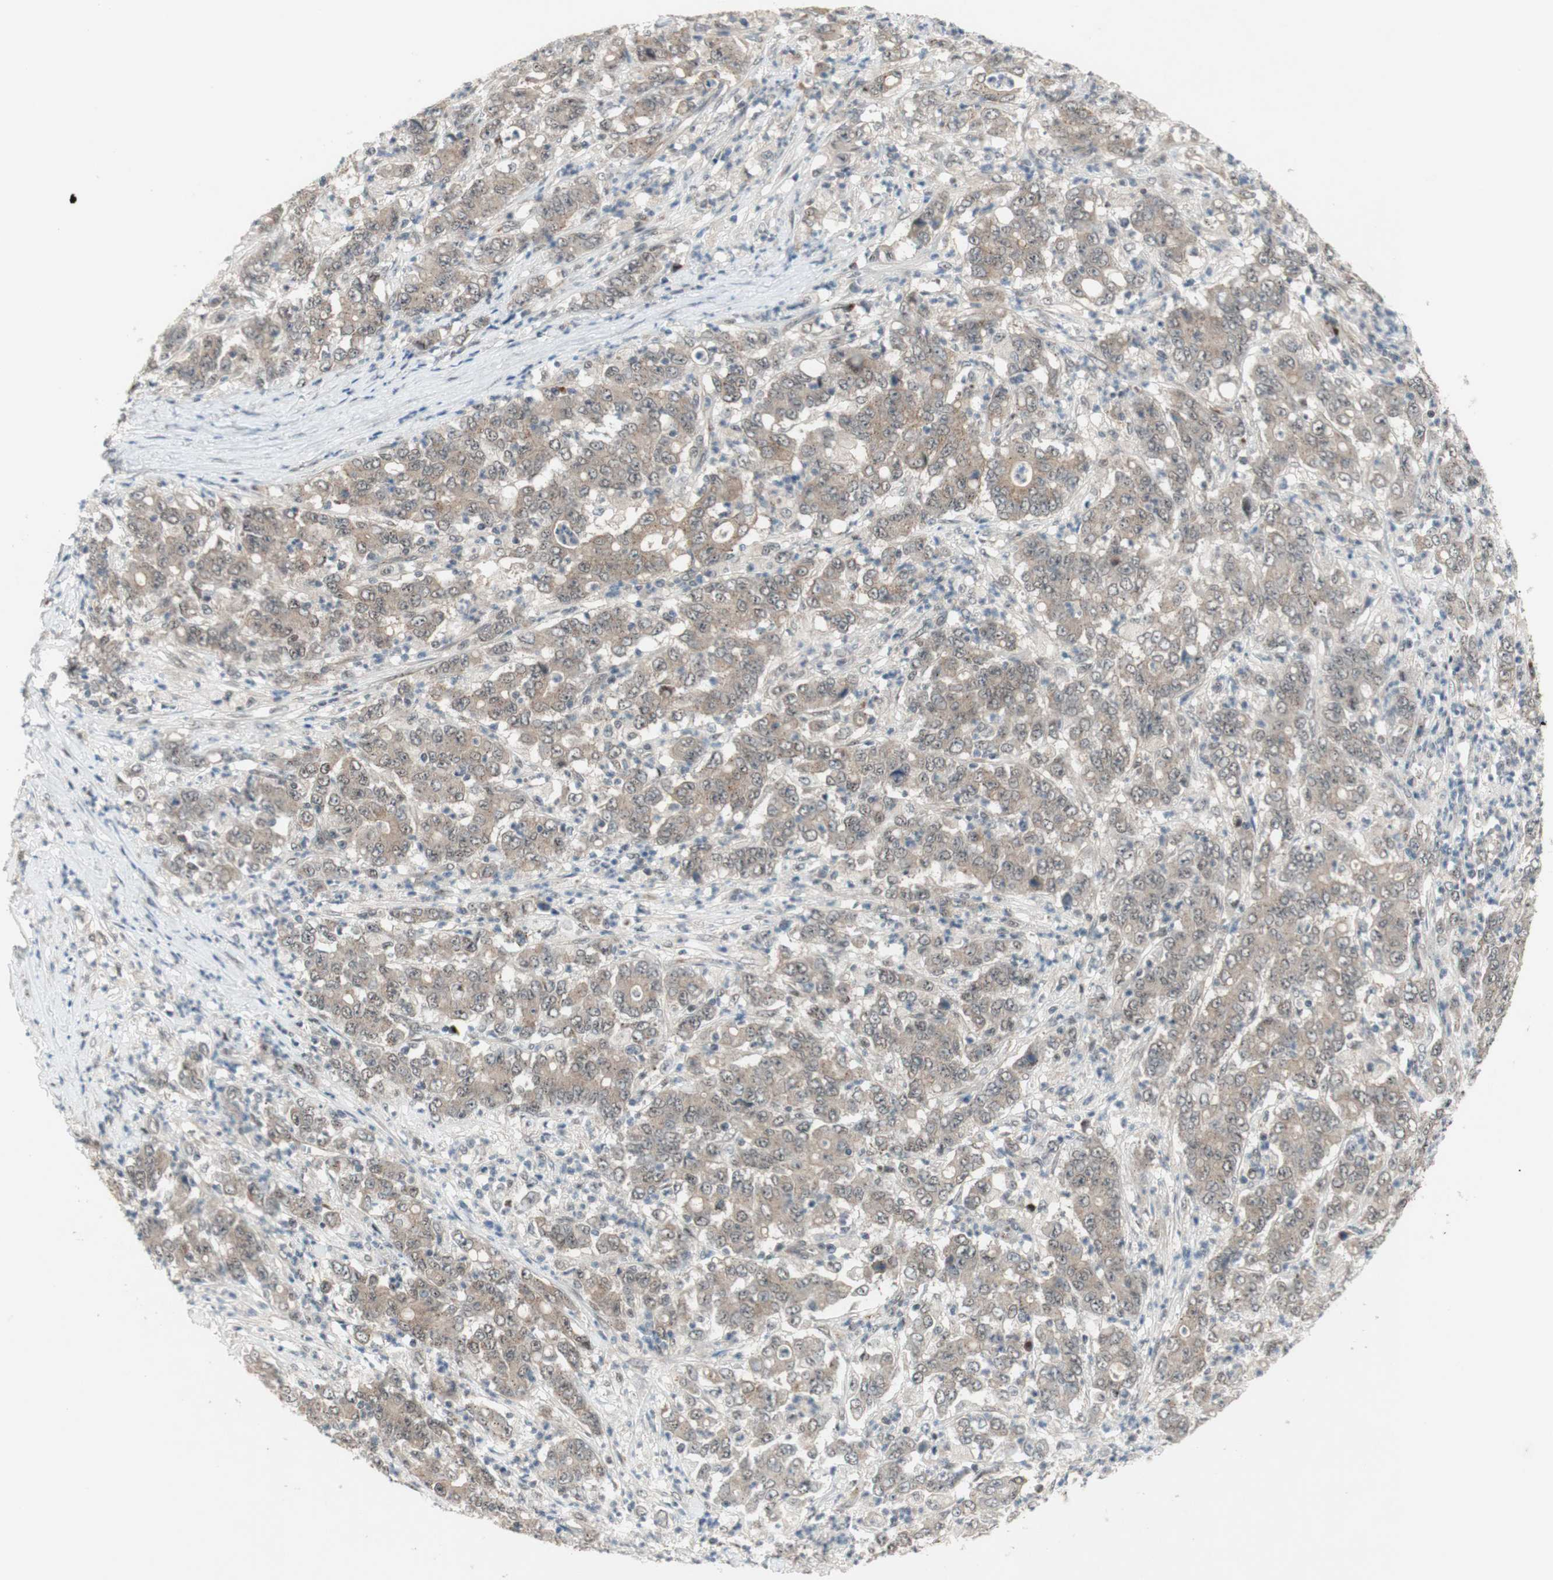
{"staining": {"intensity": "moderate", "quantity": ">75%", "location": "cytoplasmic/membranous"}, "tissue": "stomach cancer", "cell_type": "Tumor cells", "image_type": "cancer", "snomed": [{"axis": "morphology", "description": "Adenocarcinoma, NOS"}, {"axis": "topography", "description": "Stomach, lower"}], "caption": "High-magnification brightfield microscopy of adenocarcinoma (stomach) stained with DAB (3,3'-diaminobenzidine) (brown) and counterstained with hematoxylin (blue). tumor cells exhibit moderate cytoplasmic/membranous staining is present in about>75% of cells.", "gene": "CYLD", "patient": {"sex": "female", "age": 71}}